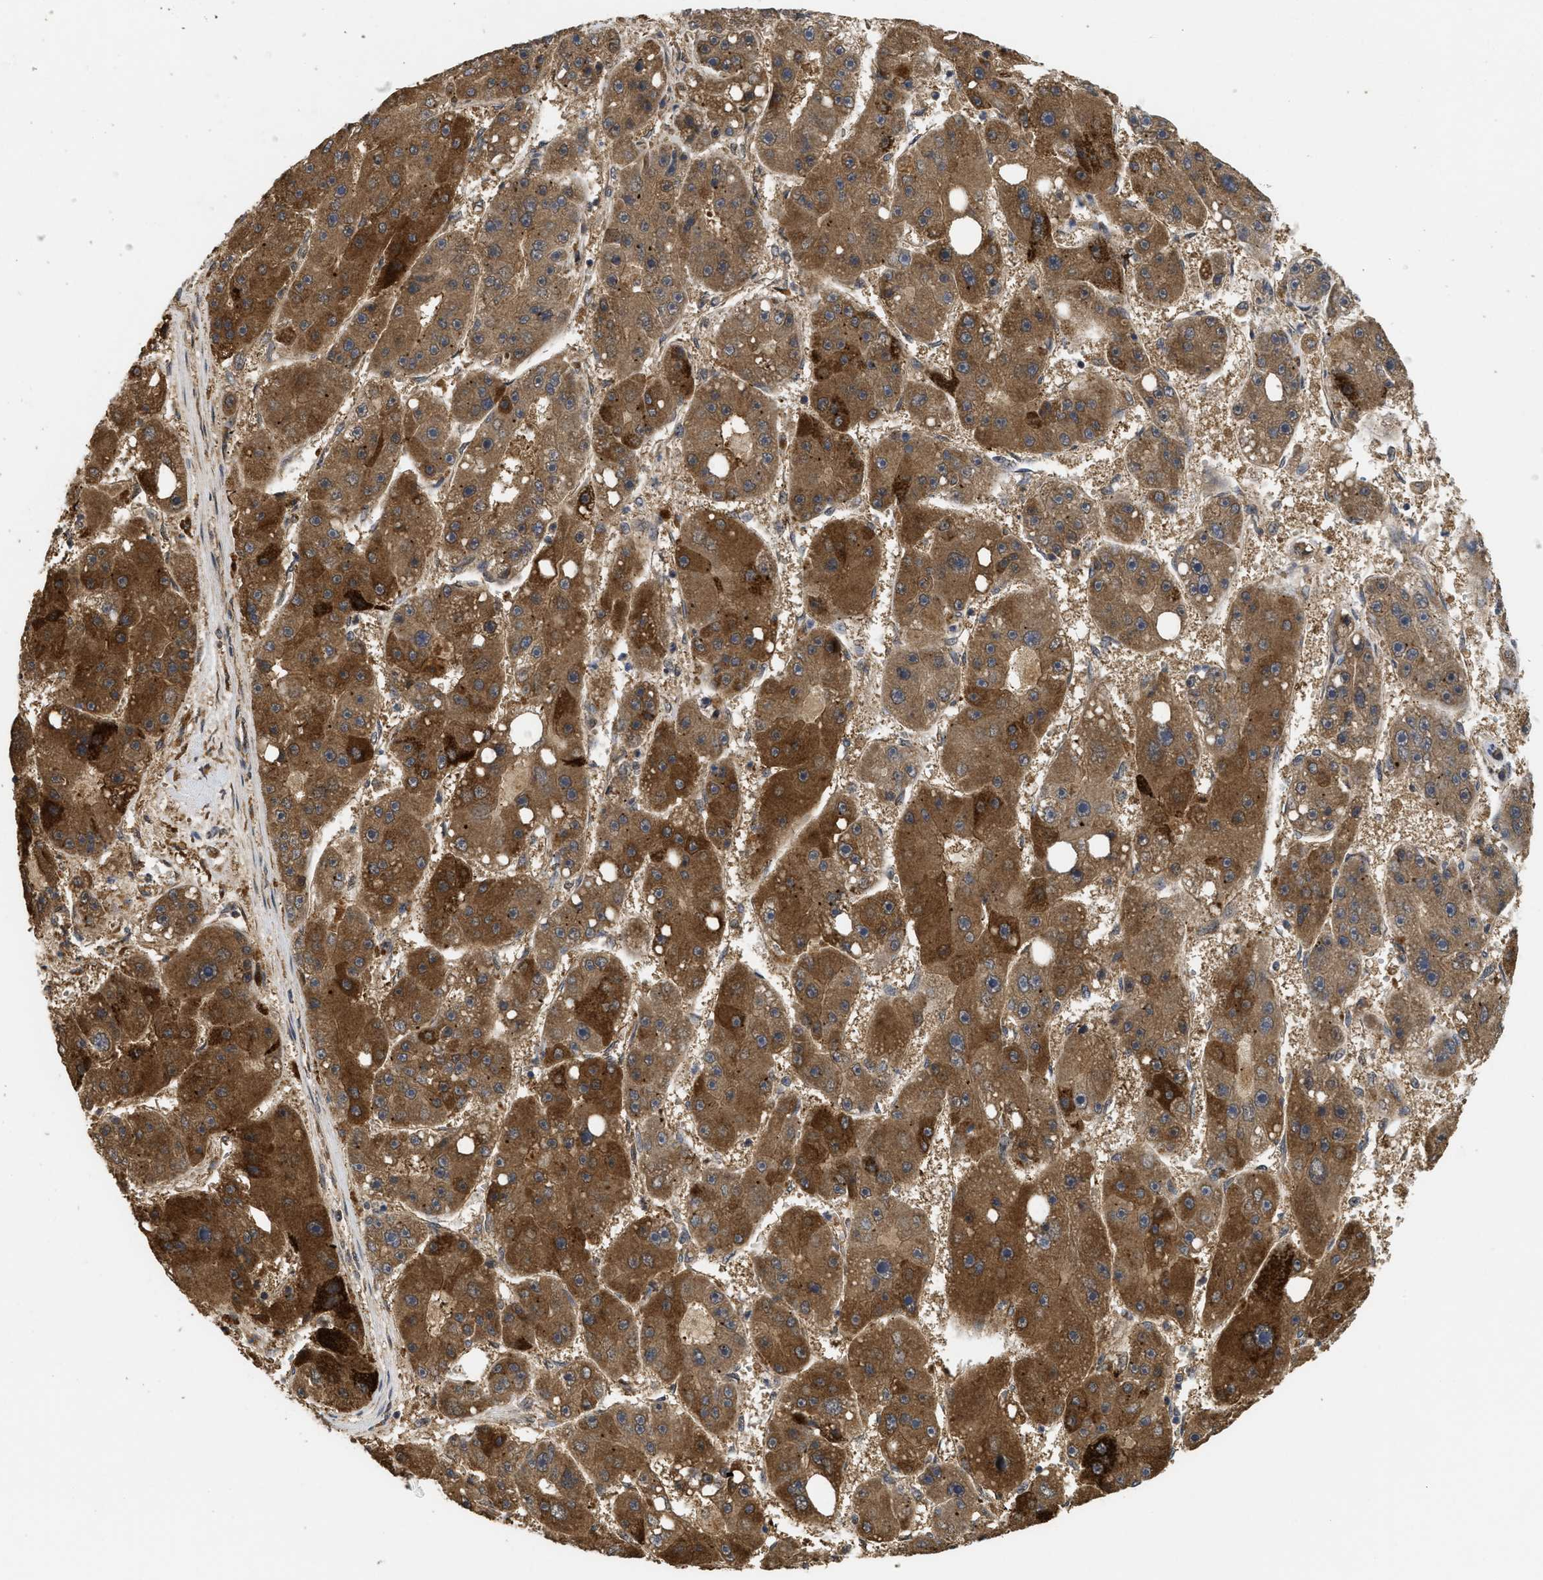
{"staining": {"intensity": "strong", "quantity": ">75%", "location": "cytoplasmic/membranous"}, "tissue": "liver cancer", "cell_type": "Tumor cells", "image_type": "cancer", "snomed": [{"axis": "morphology", "description": "Carcinoma, Hepatocellular, NOS"}, {"axis": "topography", "description": "Liver"}], "caption": "Liver hepatocellular carcinoma stained with a protein marker shows strong staining in tumor cells.", "gene": "FZD6", "patient": {"sex": "female", "age": 61}}